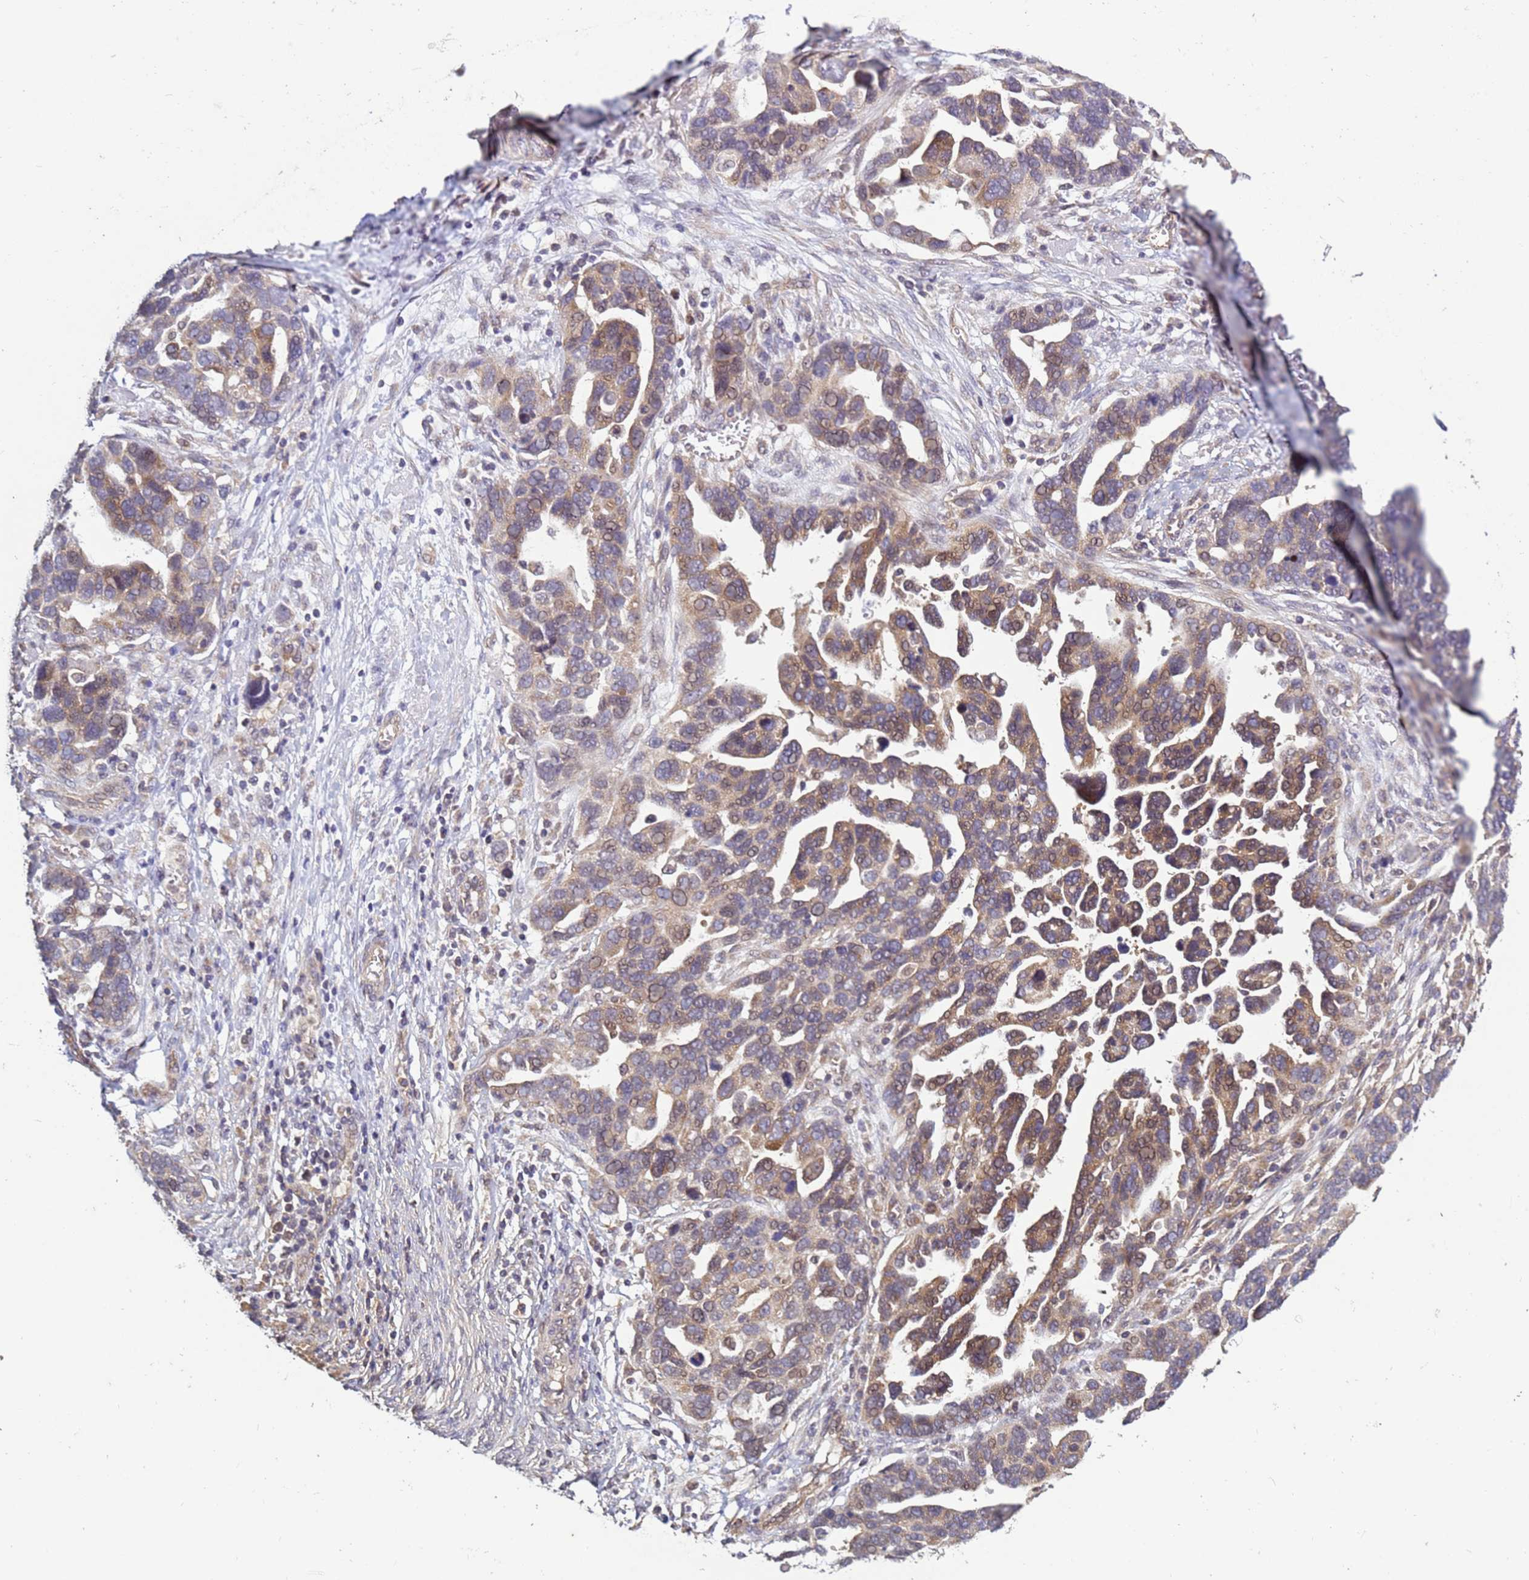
{"staining": {"intensity": "moderate", "quantity": "25%-75%", "location": "cytoplasmic/membranous"}, "tissue": "ovarian cancer", "cell_type": "Tumor cells", "image_type": "cancer", "snomed": [{"axis": "morphology", "description": "Cystadenocarcinoma, serous, NOS"}, {"axis": "topography", "description": "Ovary"}], "caption": "Immunohistochemistry (IHC) micrograph of neoplastic tissue: serous cystadenocarcinoma (ovarian) stained using IHC exhibits medium levels of moderate protein expression localized specifically in the cytoplasmic/membranous of tumor cells, appearing as a cytoplasmic/membranous brown color.", "gene": "P2RX7", "patient": {"sex": "female", "age": 54}}